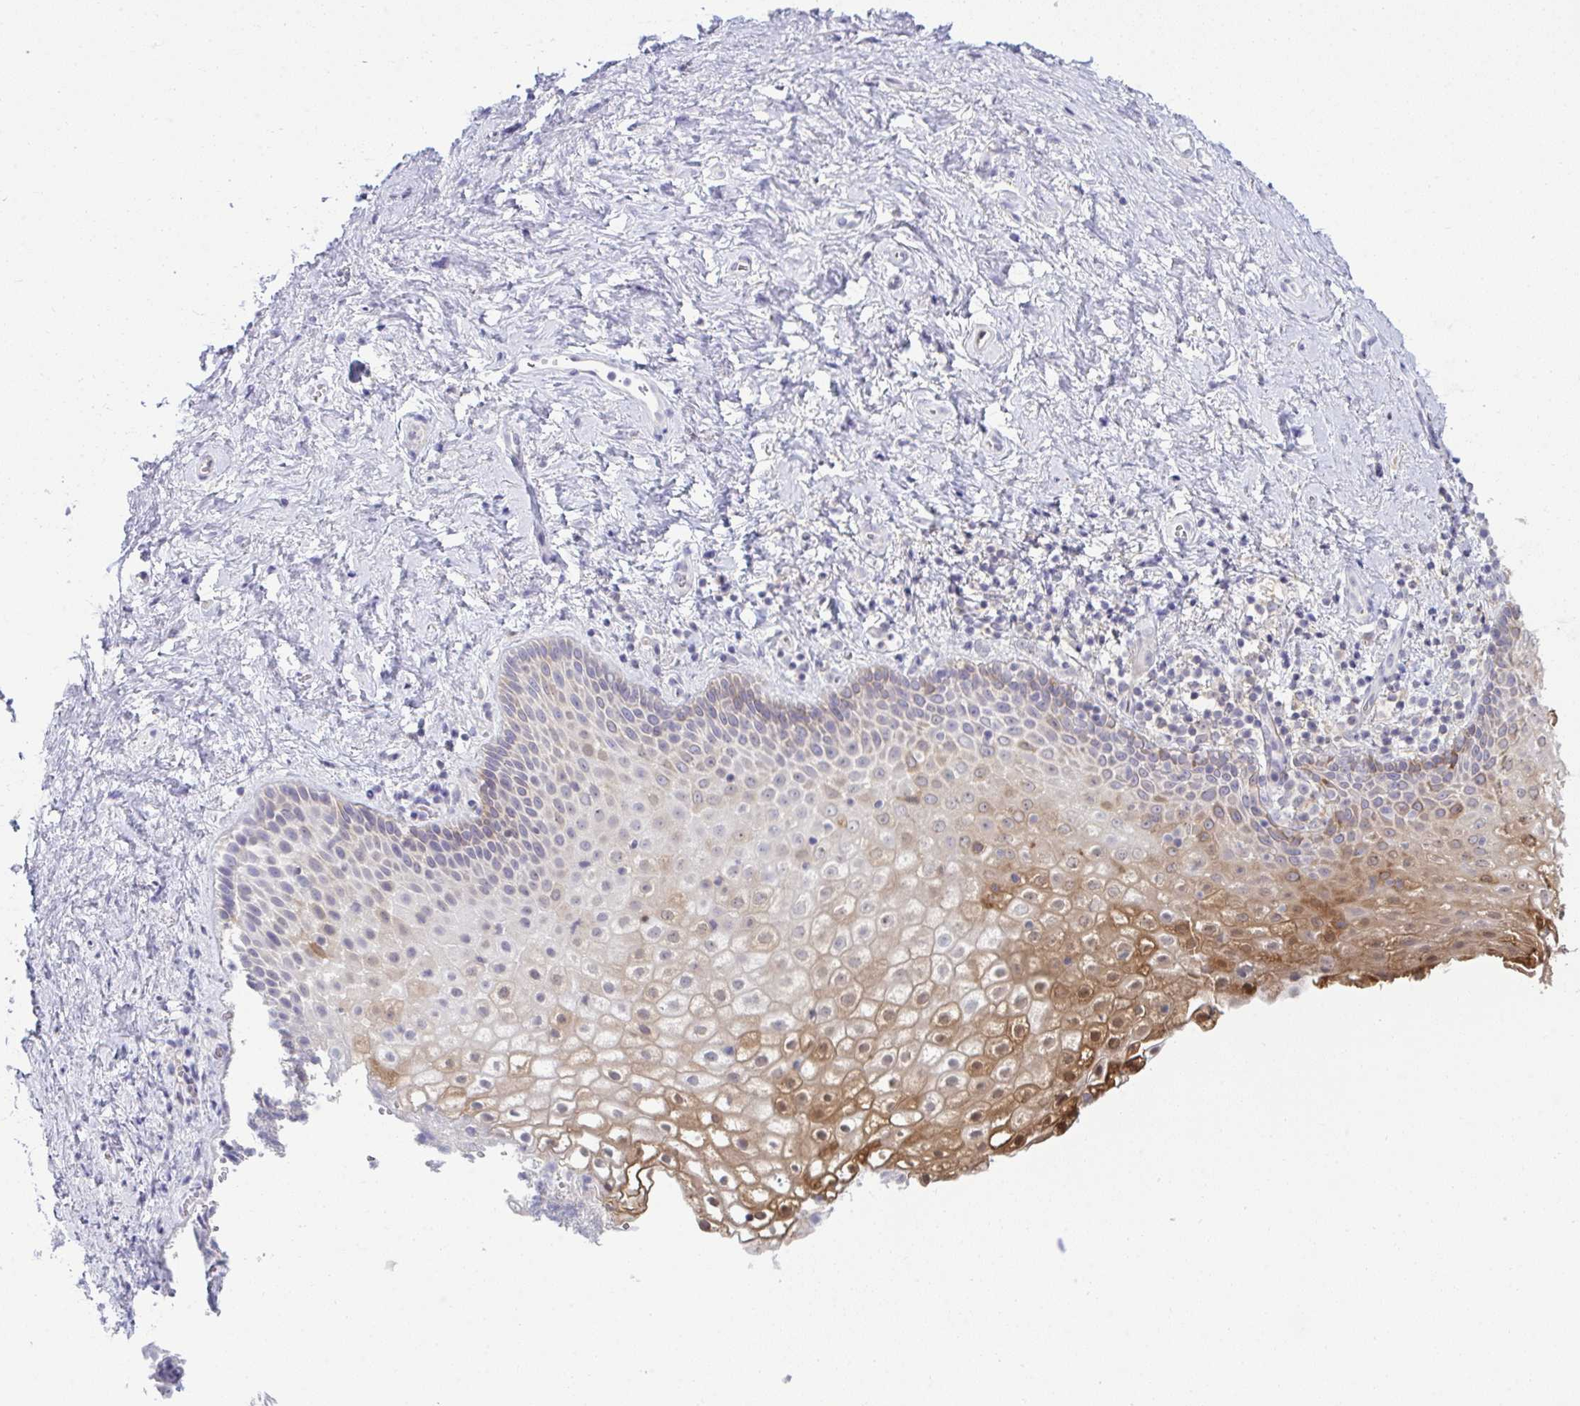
{"staining": {"intensity": "moderate", "quantity": "<25%", "location": "cytoplasmic/membranous,nuclear"}, "tissue": "vagina", "cell_type": "Squamous epithelial cells", "image_type": "normal", "snomed": [{"axis": "morphology", "description": "Normal tissue, NOS"}, {"axis": "topography", "description": "Vagina"}], "caption": "Immunohistochemical staining of unremarkable vagina displays low levels of moderate cytoplasmic/membranous,nuclear staining in approximately <25% of squamous epithelial cells.", "gene": "RANBP2", "patient": {"sex": "female", "age": 61}}